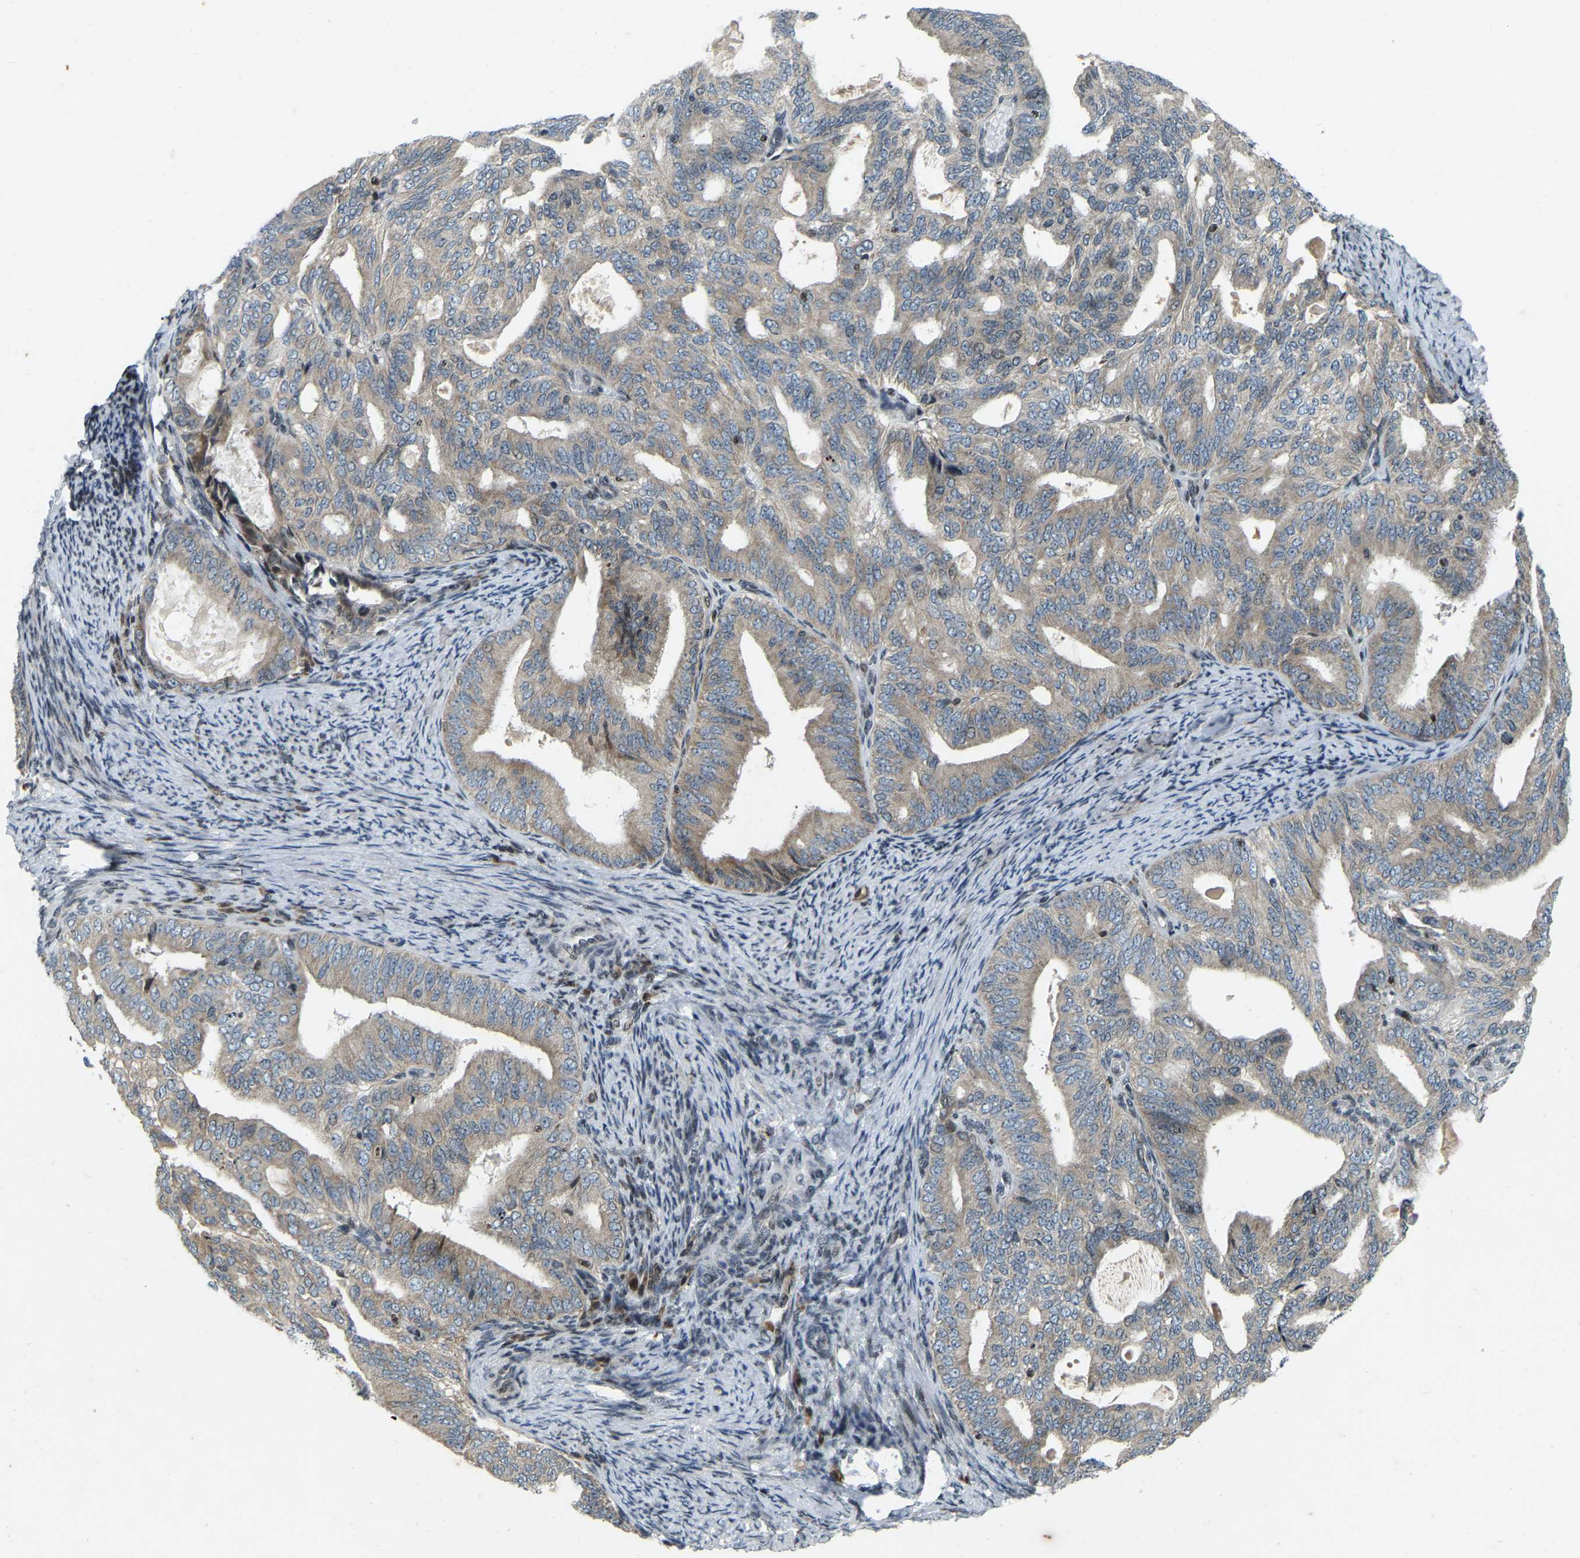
{"staining": {"intensity": "weak", "quantity": ">75%", "location": "cytoplasmic/membranous"}, "tissue": "endometrial cancer", "cell_type": "Tumor cells", "image_type": "cancer", "snomed": [{"axis": "morphology", "description": "Adenocarcinoma, NOS"}, {"axis": "topography", "description": "Endometrium"}], "caption": "The immunohistochemical stain labels weak cytoplasmic/membranous expression in tumor cells of endometrial adenocarcinoma tissue. The protein of interest is stained brown, and the nuclei are stained in blue (DAB IHC with brightfield microscopy, high magnification).", "gene": "PARL", "patient": {"sex": "female", "age": 58}}